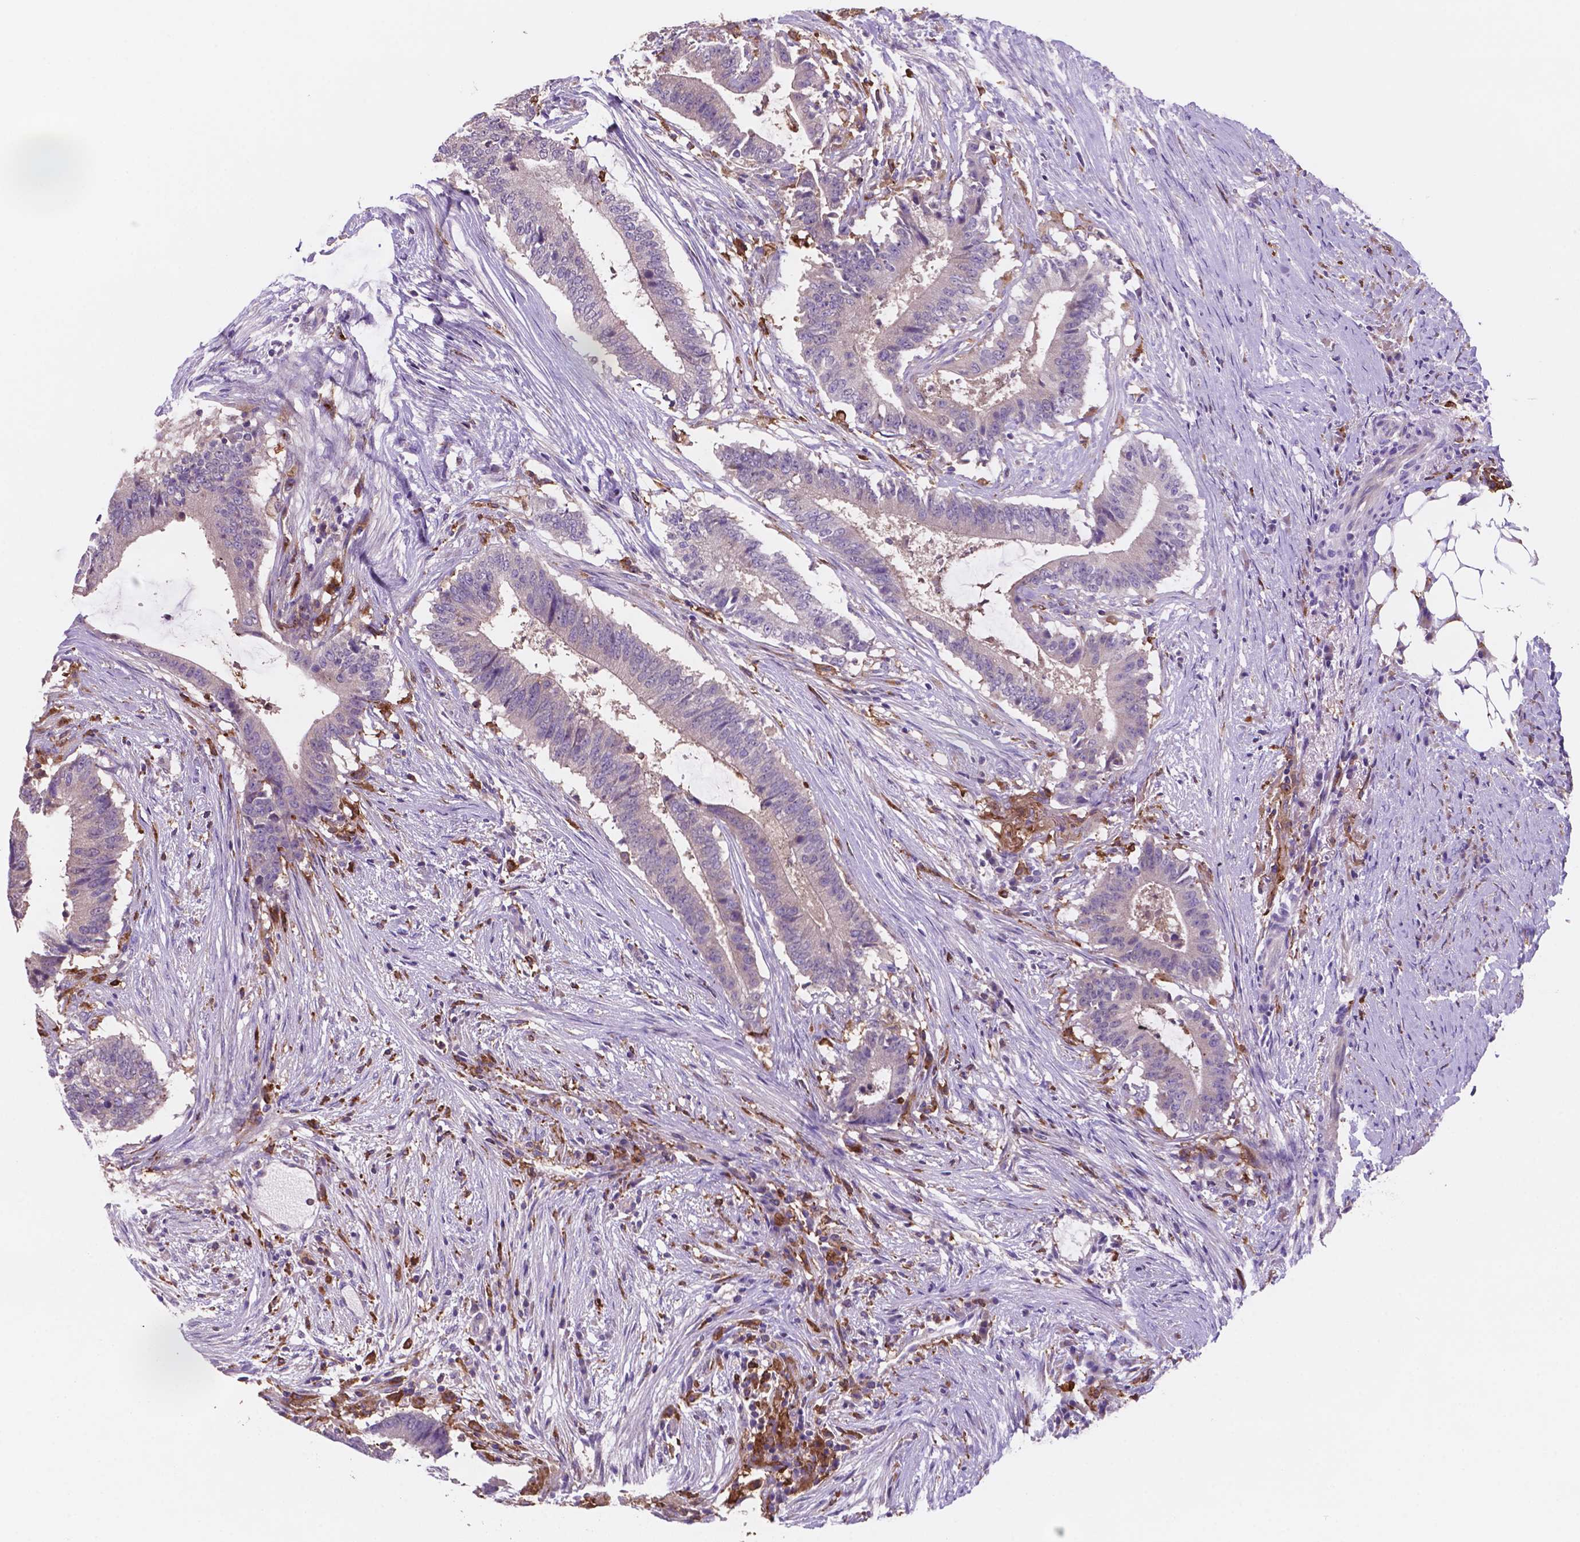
{"staining": {"intensity": "negative", "quantity": "none", "location": "none"}, "tissue": "colorectal cancer", "cell_type": "Tumor cells", "image_type": "cancer", "snomed": [{"axis": "morphology", "description": "Adenocarcinoma, NOS"}, {"axis": "topography", "description": "Colon"}], "caption": "This is a photomicrograph of IHC staining of colorectal adenocarcinoma, which shows no positivity in tumor cells.", "gene": "MKRN2OS", "patient": {"sex": "female", "age": 43}}